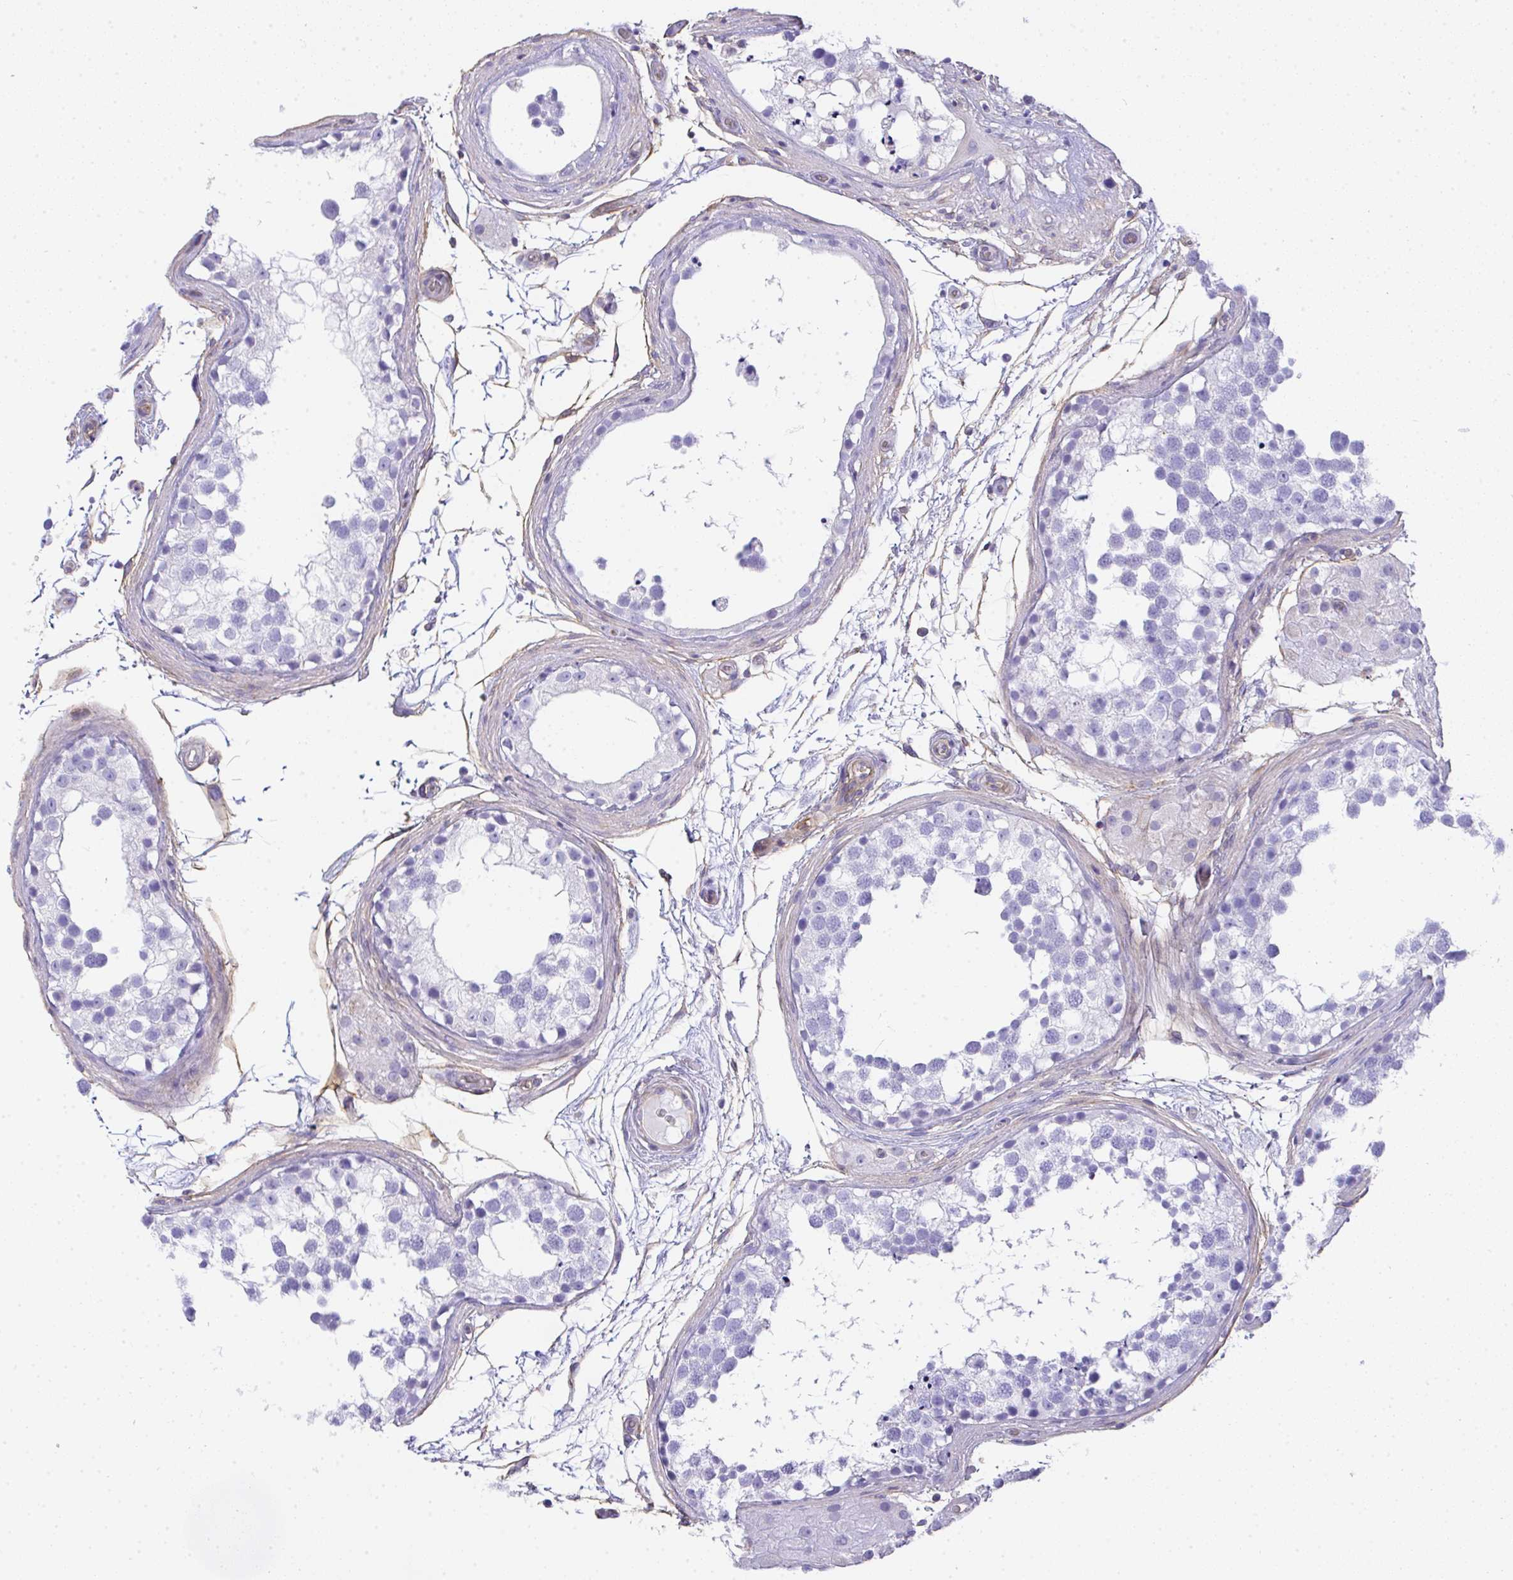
{"staining": {"intensity": "negative", "quantity": "none", "location": "none"}, "tissue": "testis", "cell_type": "Cells in seminiferous ducts", "image_type": "normal", "snomed": [{"axis": "morphology", "description": "Normal tissue, NOS"}, {"axis": "morphology", "description": "Seminoma, NOS"}, {"axis": "topography", "description": "Testis"}], "caption": "Cells in seminiferous ducts are negative for protein expression in benign human testis. (DAB (3,3'-diaminobenzidine) immunohistochemistry, high magnification).", "gene": "TNFAIP8", "patient": {"sex": "male", "age": 65}}